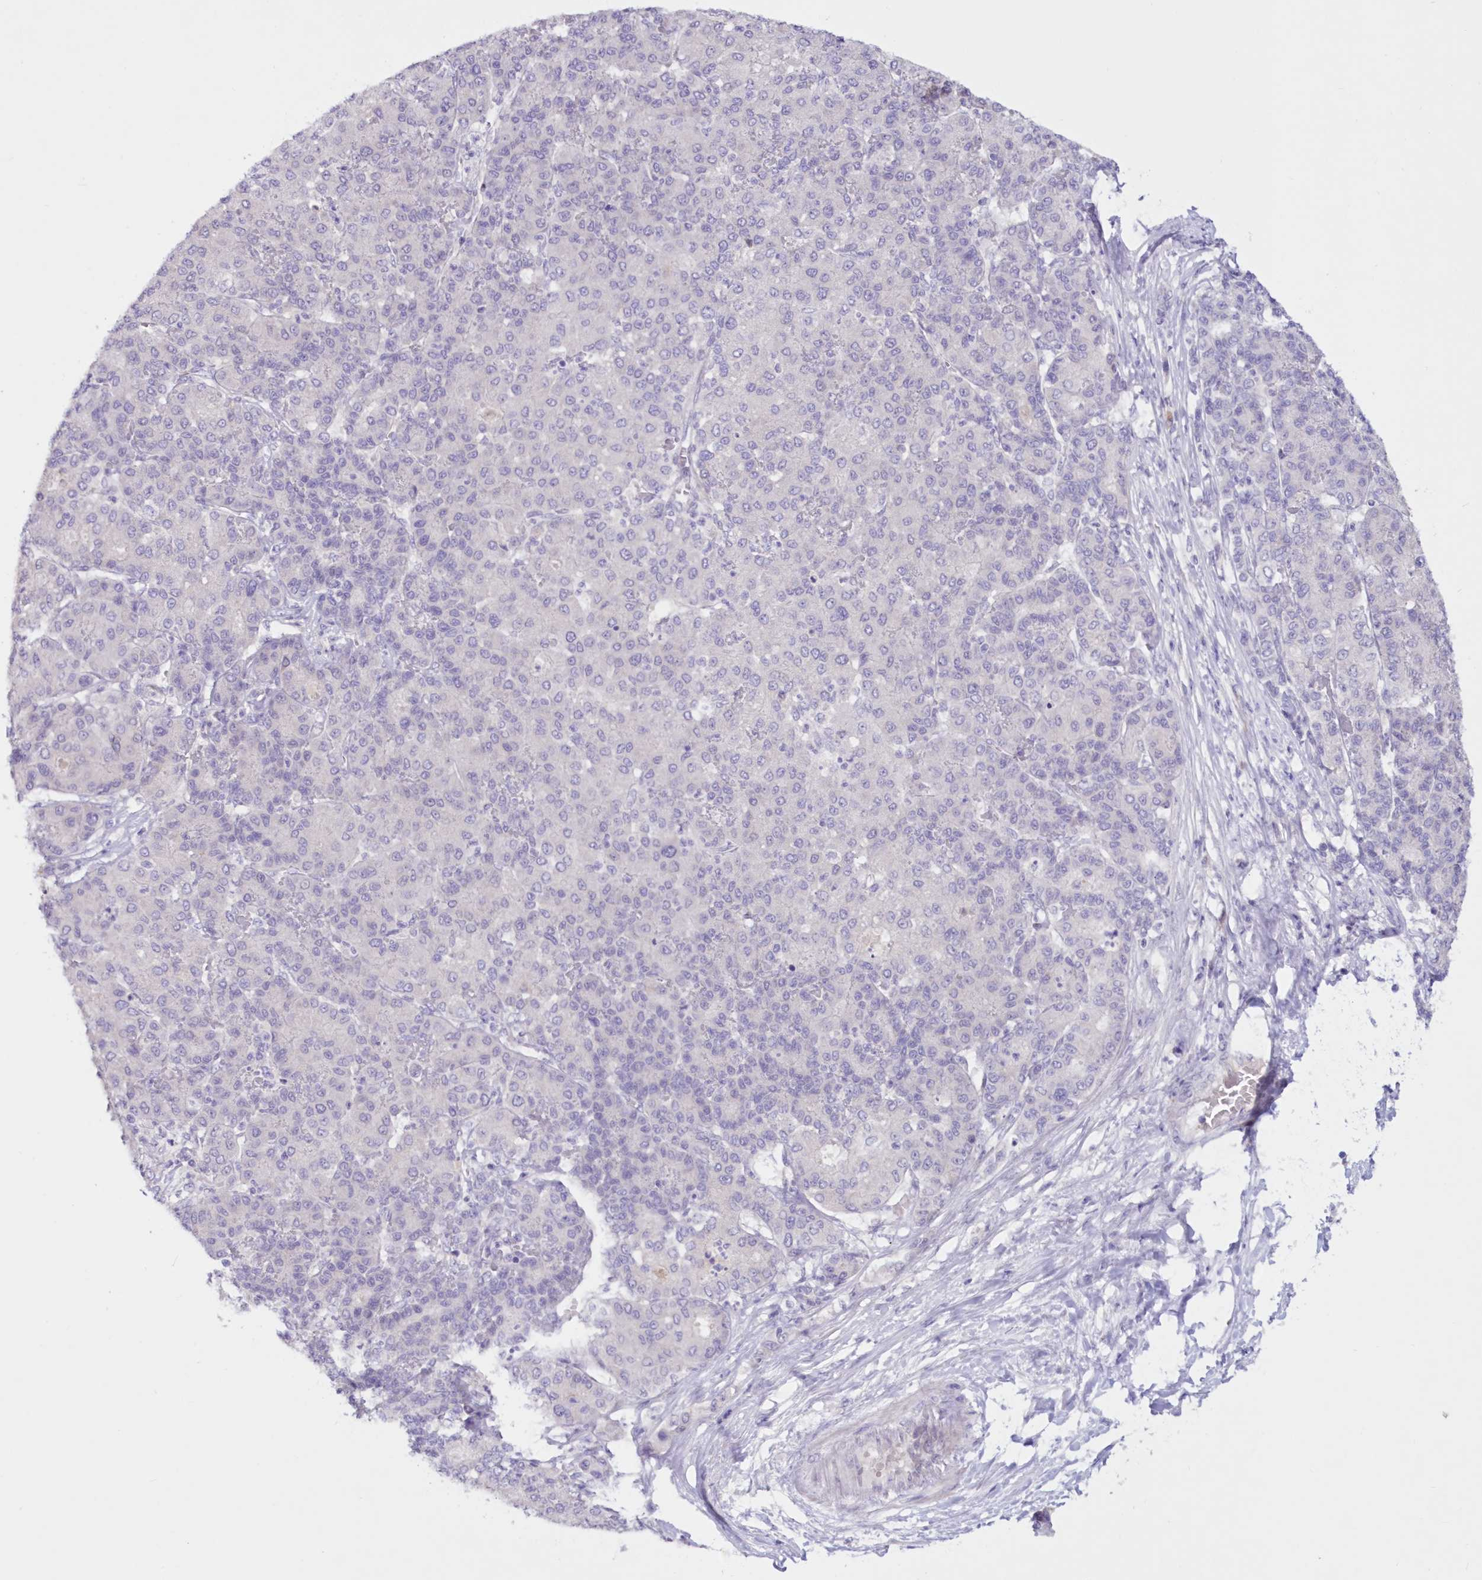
{"staining": {"intensity": "negative", "quantity": "none", "location": "none"}, "tissue": "liver cancer", "cell_type": "Tumor cells", "image_type": "cancer", "snomed": [{"axis": "morphology", "description": "Carcinoma, Hepatocellular, NOS"}, {"axis": "topography", "description": "Liver"}], "caption": "A micrograph of human hepatocellular carcinoma (liver) is negative for staining in tumor cells.", "gene": "SNED1", "patient": {"sex": "male", "age": 65}}